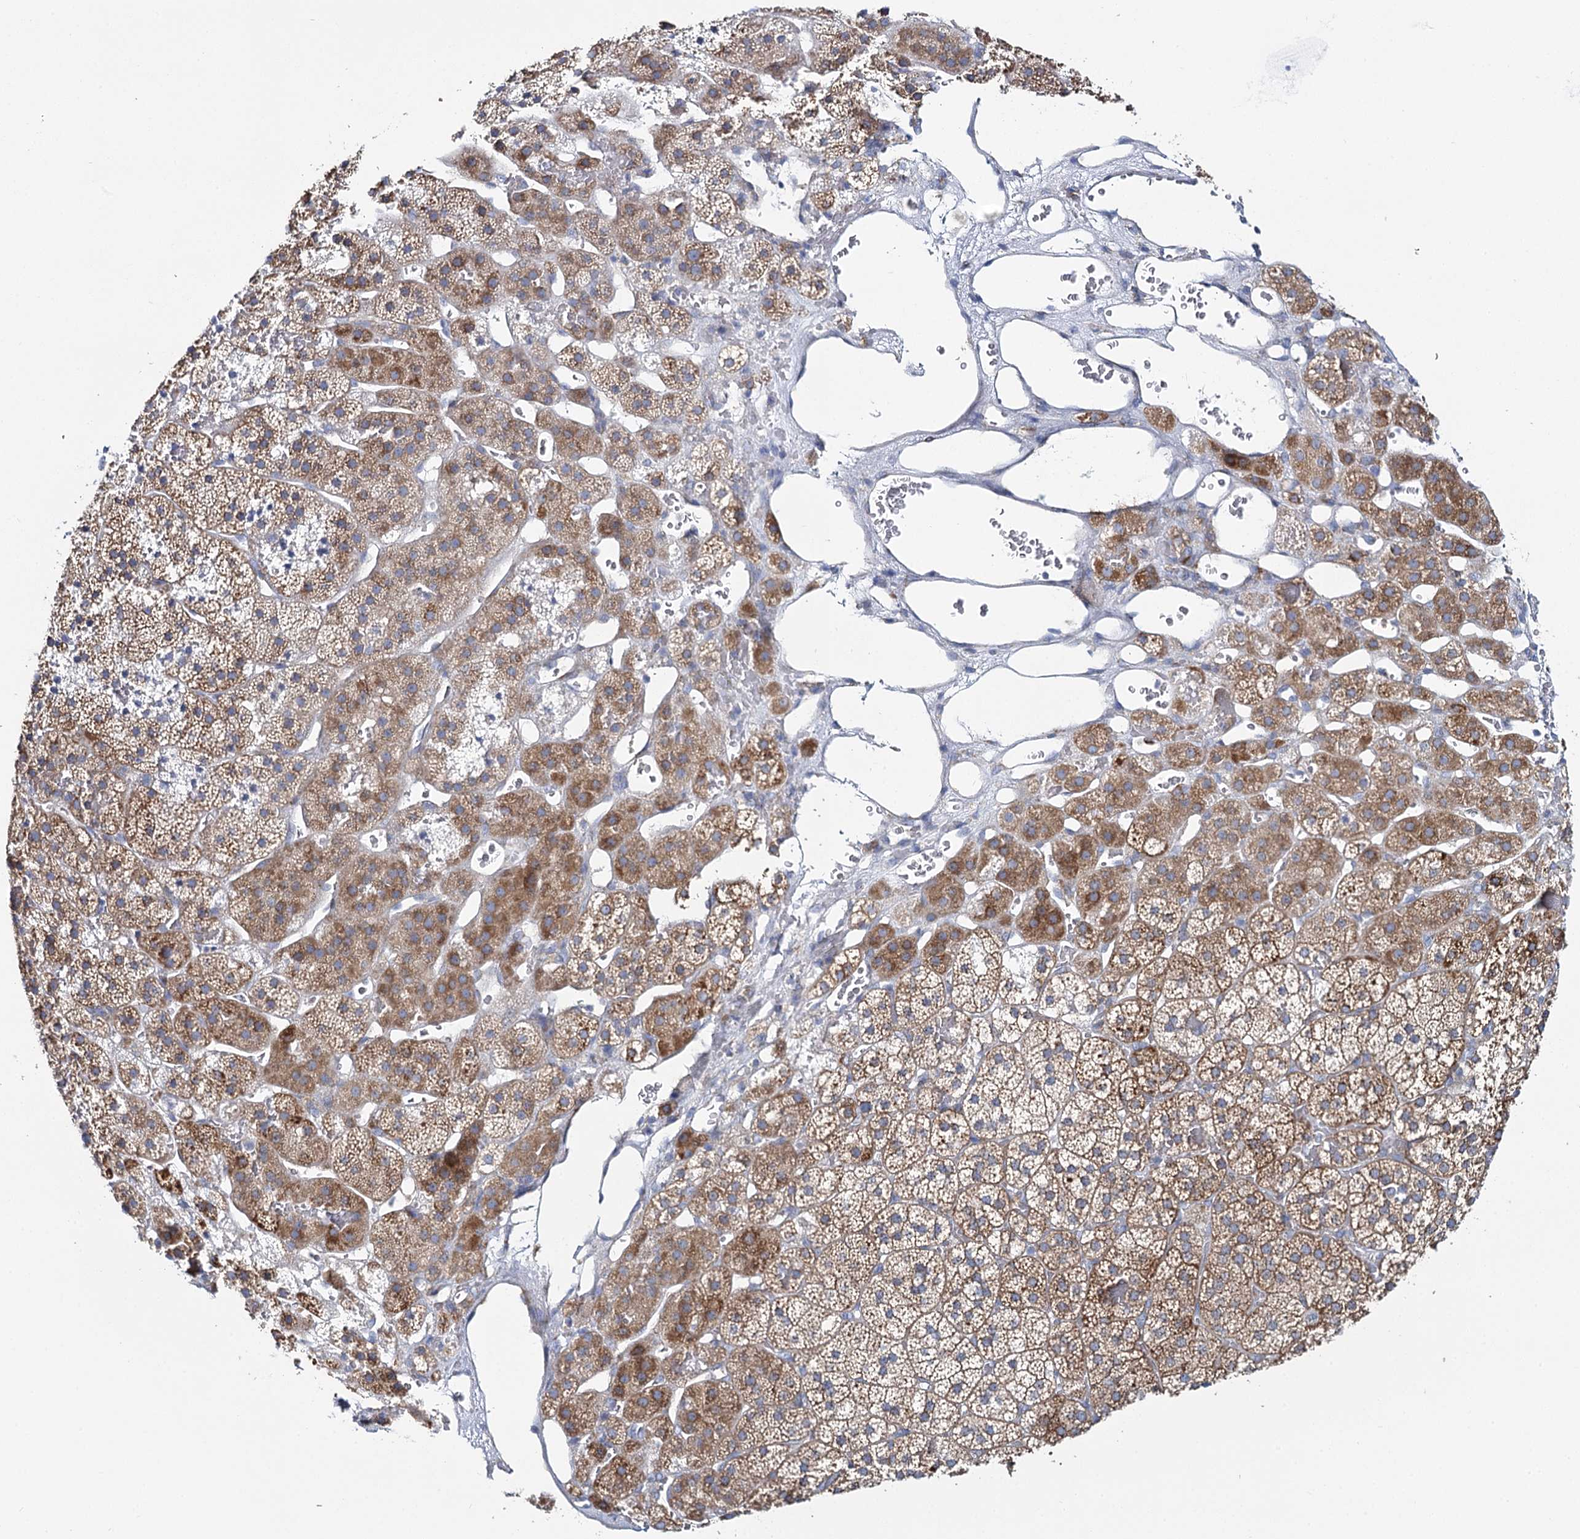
{"staining": {"intensity": "strong", "quantity": "<25%", "location": "cytoplasmic/membranous"}, "tissue": "adrenal gland", "cell_type": "Glandular cells", "image_type": "normal", "snomed": [{"axis": "morphology", "description": "Normal tissue, NOS"}, {"axis": "topography", "description": "Adrenal gland"}], "caption": "This is an image of immunohistochemistry staining of unremarkable adrenal gland, which shows strong expression in the cytoplasmic/membranous of glandular cells.", "gene": "THUMPD3", "patient": {"sex": "female", "age": 44}}